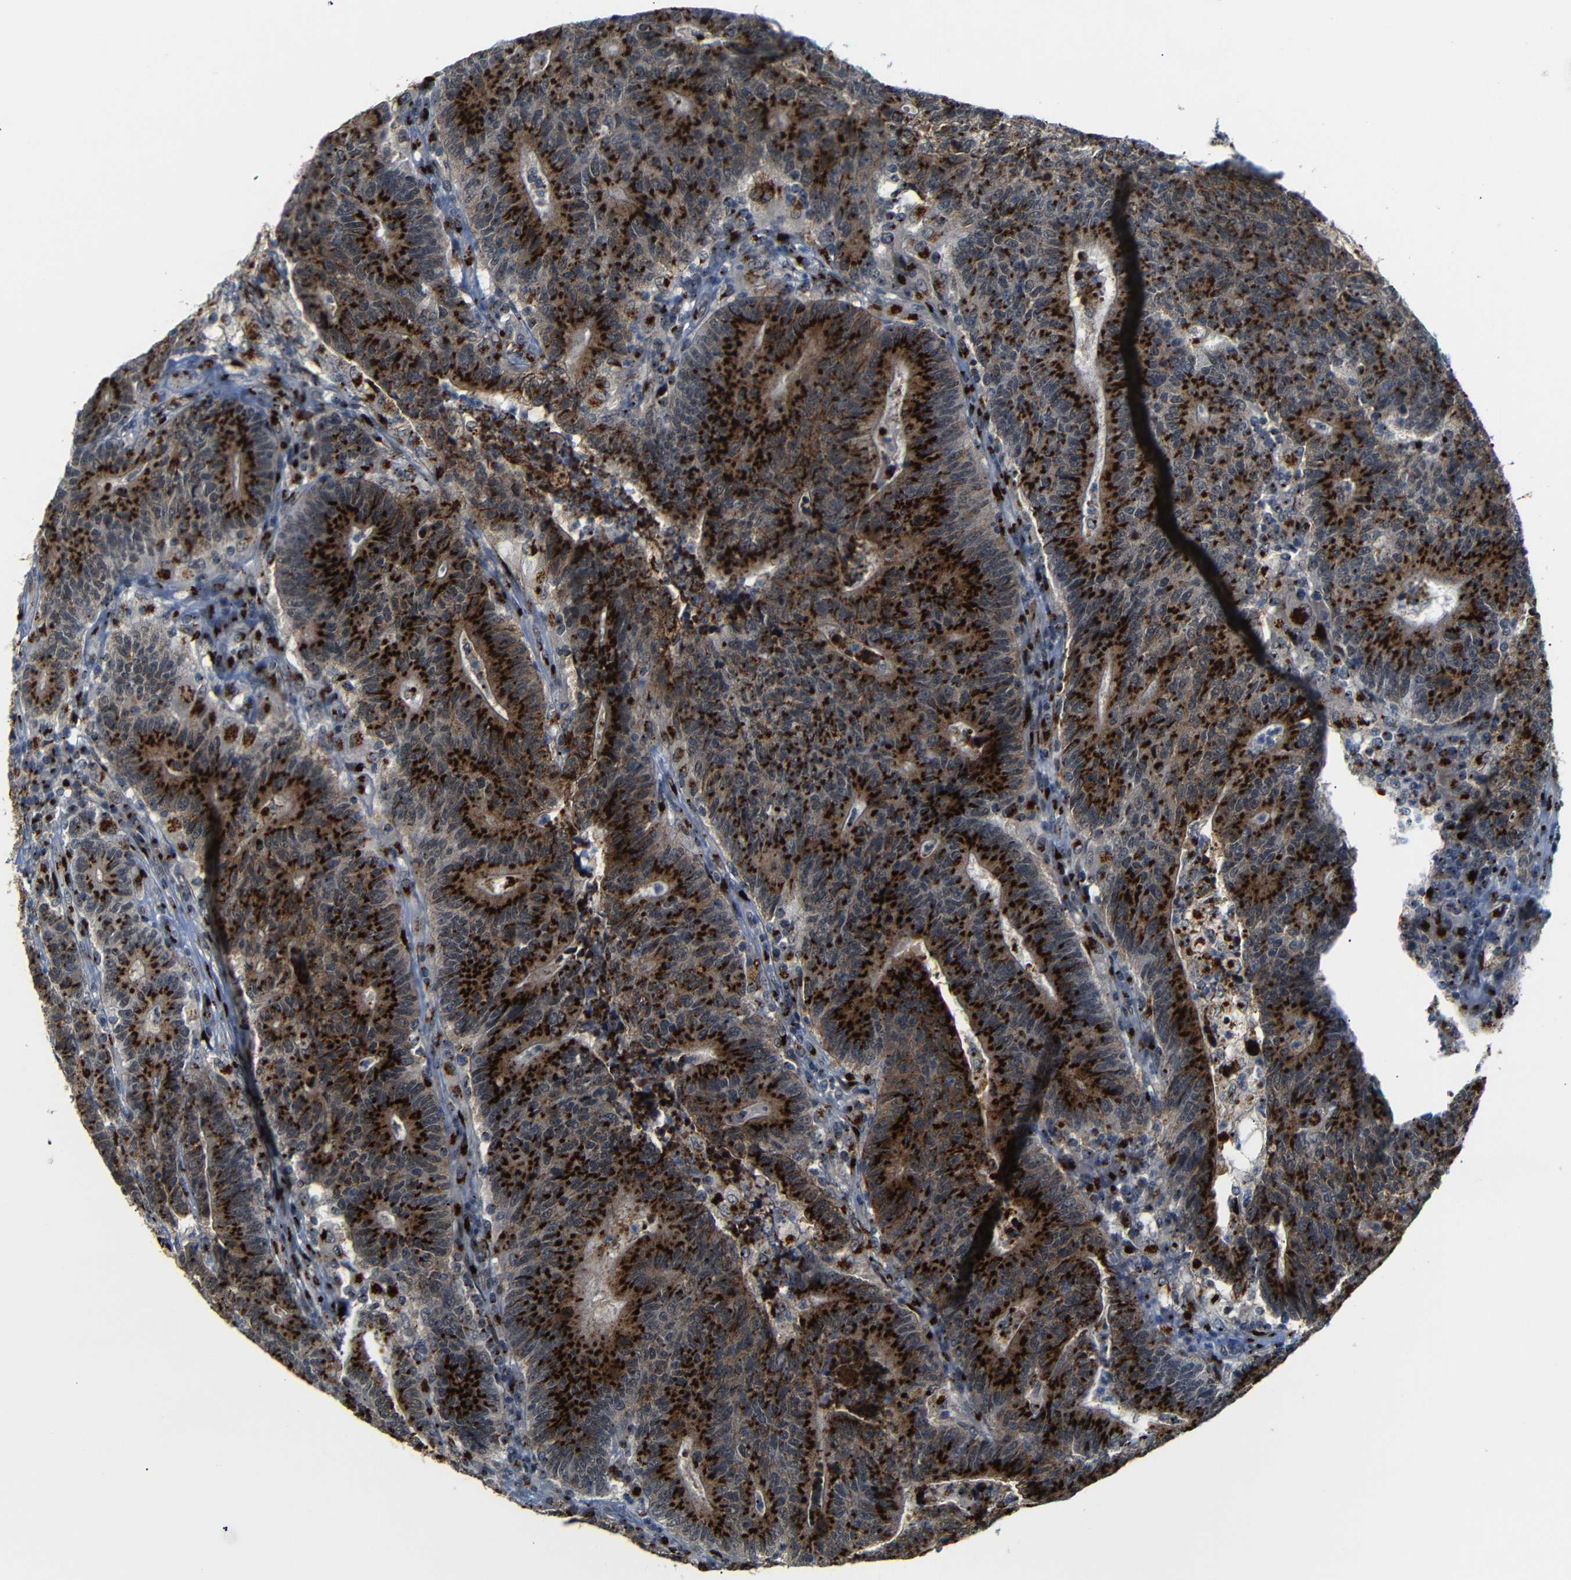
{"staining": {"intensity": "strong", "quantity": ">75%", "location": "cytoplasmic/membranous"}, "tissue": "colorectal cancer", "cell_type": "Tumor cells", "image_type": "cancer", "snomed": [{"axis": "morphology", "description": "Normal tissue, NOS"}, {"axis": "morphology", "description": "Adenocarcinoma, NOS"}, {"axis": "topography", "description": "Colon"}], "caption": "Colorectal cancer stained with immunohistochemistry (IHC) reveals strong cytoplasmic/membranous staining in approximately >75% of tumor cells.", "gene": "TGOLN2", "patient": {"sex": "female", "age": 75}}